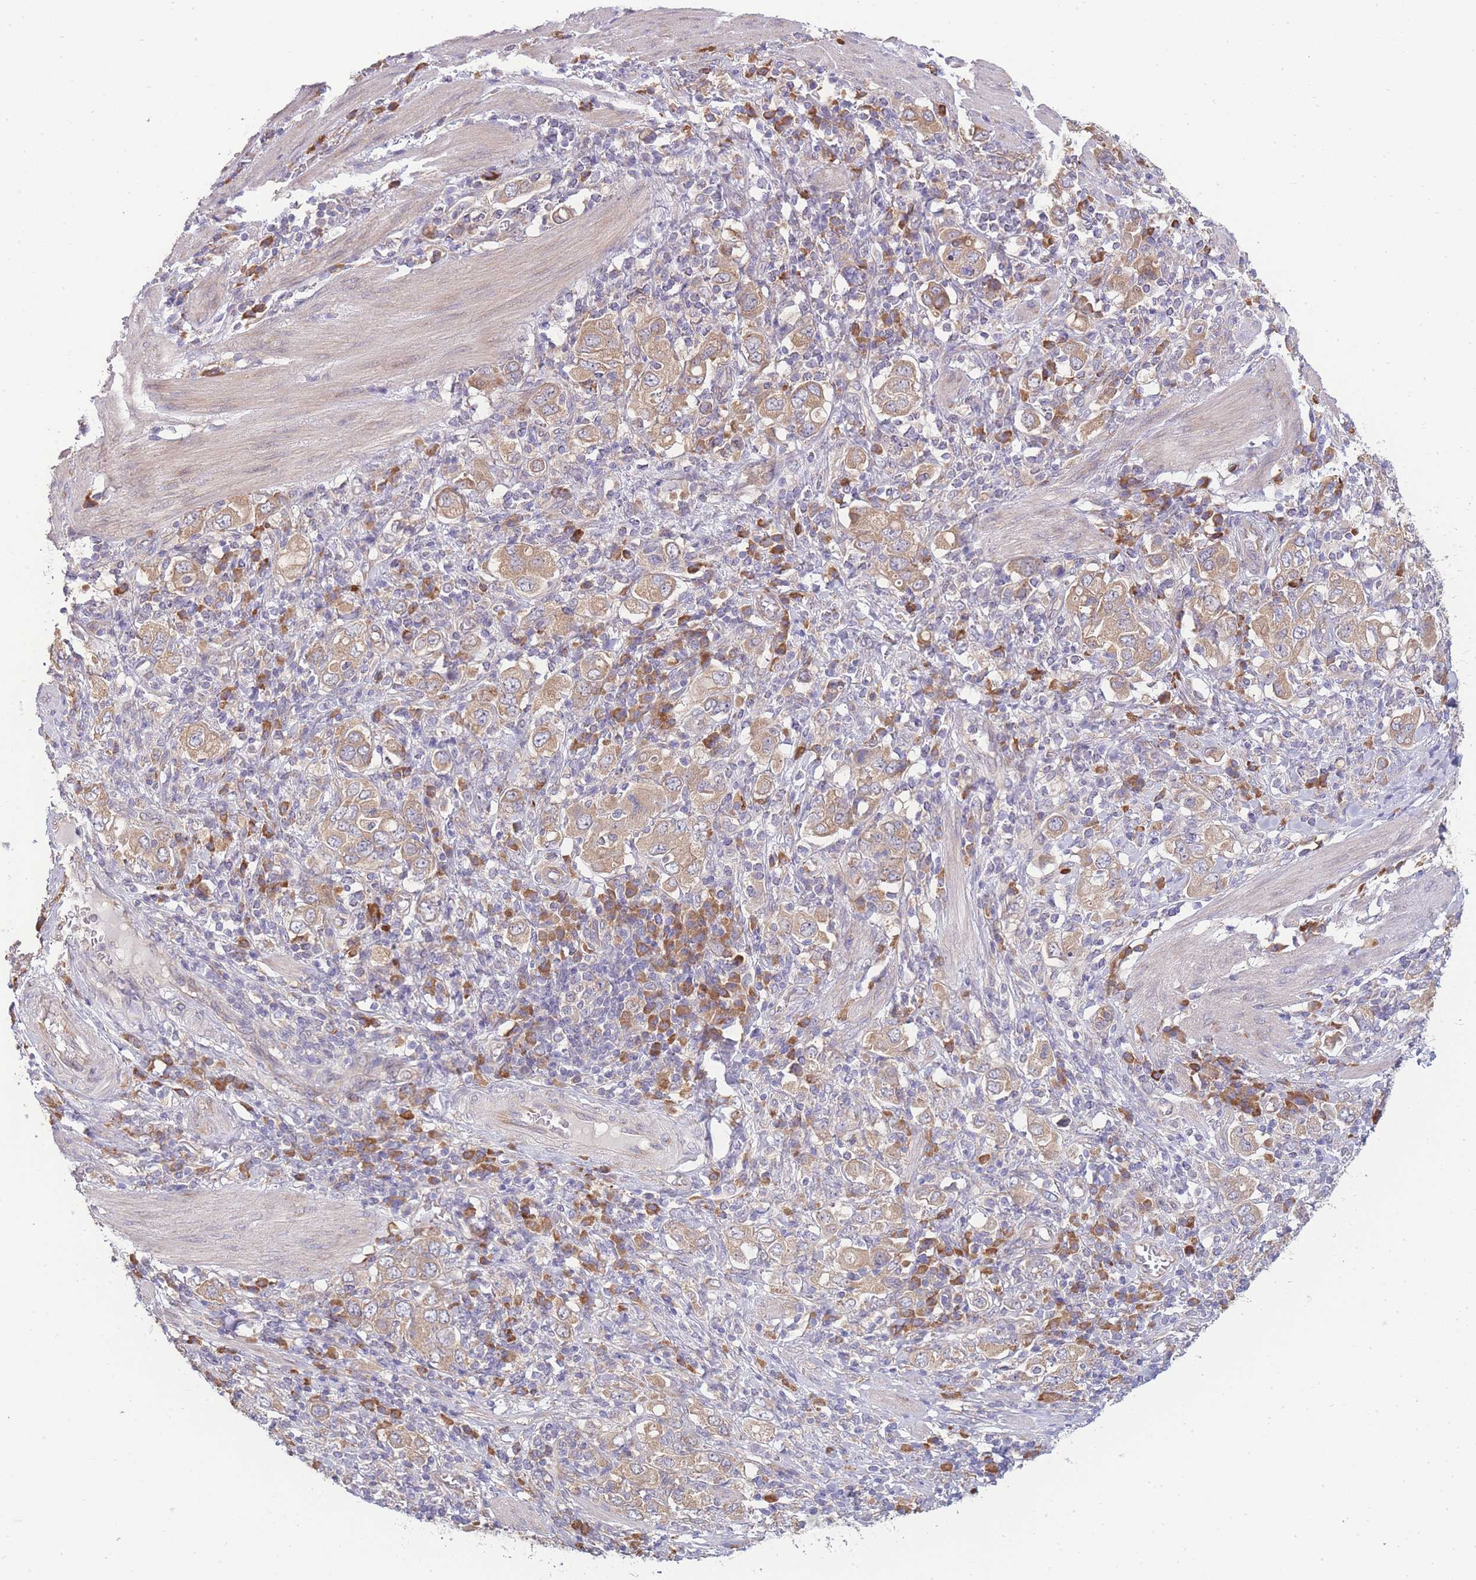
{"staining": {"intensity": "moderate", "quantity": ">75%", "location": "cytoplasmic/membranous"}, "tissue": "stomach cancer", "cell_type": "Tumor cells", "image_type": "cancer", "snomed": [{"axis": "morphology", "description": "Adenocarcinoma, NOS"}, {"axis": "topography", "description": "Stomach, upper"}, {"axis": "topography", "description": "Stomach"}], "caption": "Protein expression analysis of human stomach cancer reveals moderate cytoplasmic/membranous positivity in approximately >75% of tumor cells.", "gene": "BEX1", "patient": {"sex": "male", "age": 62}}